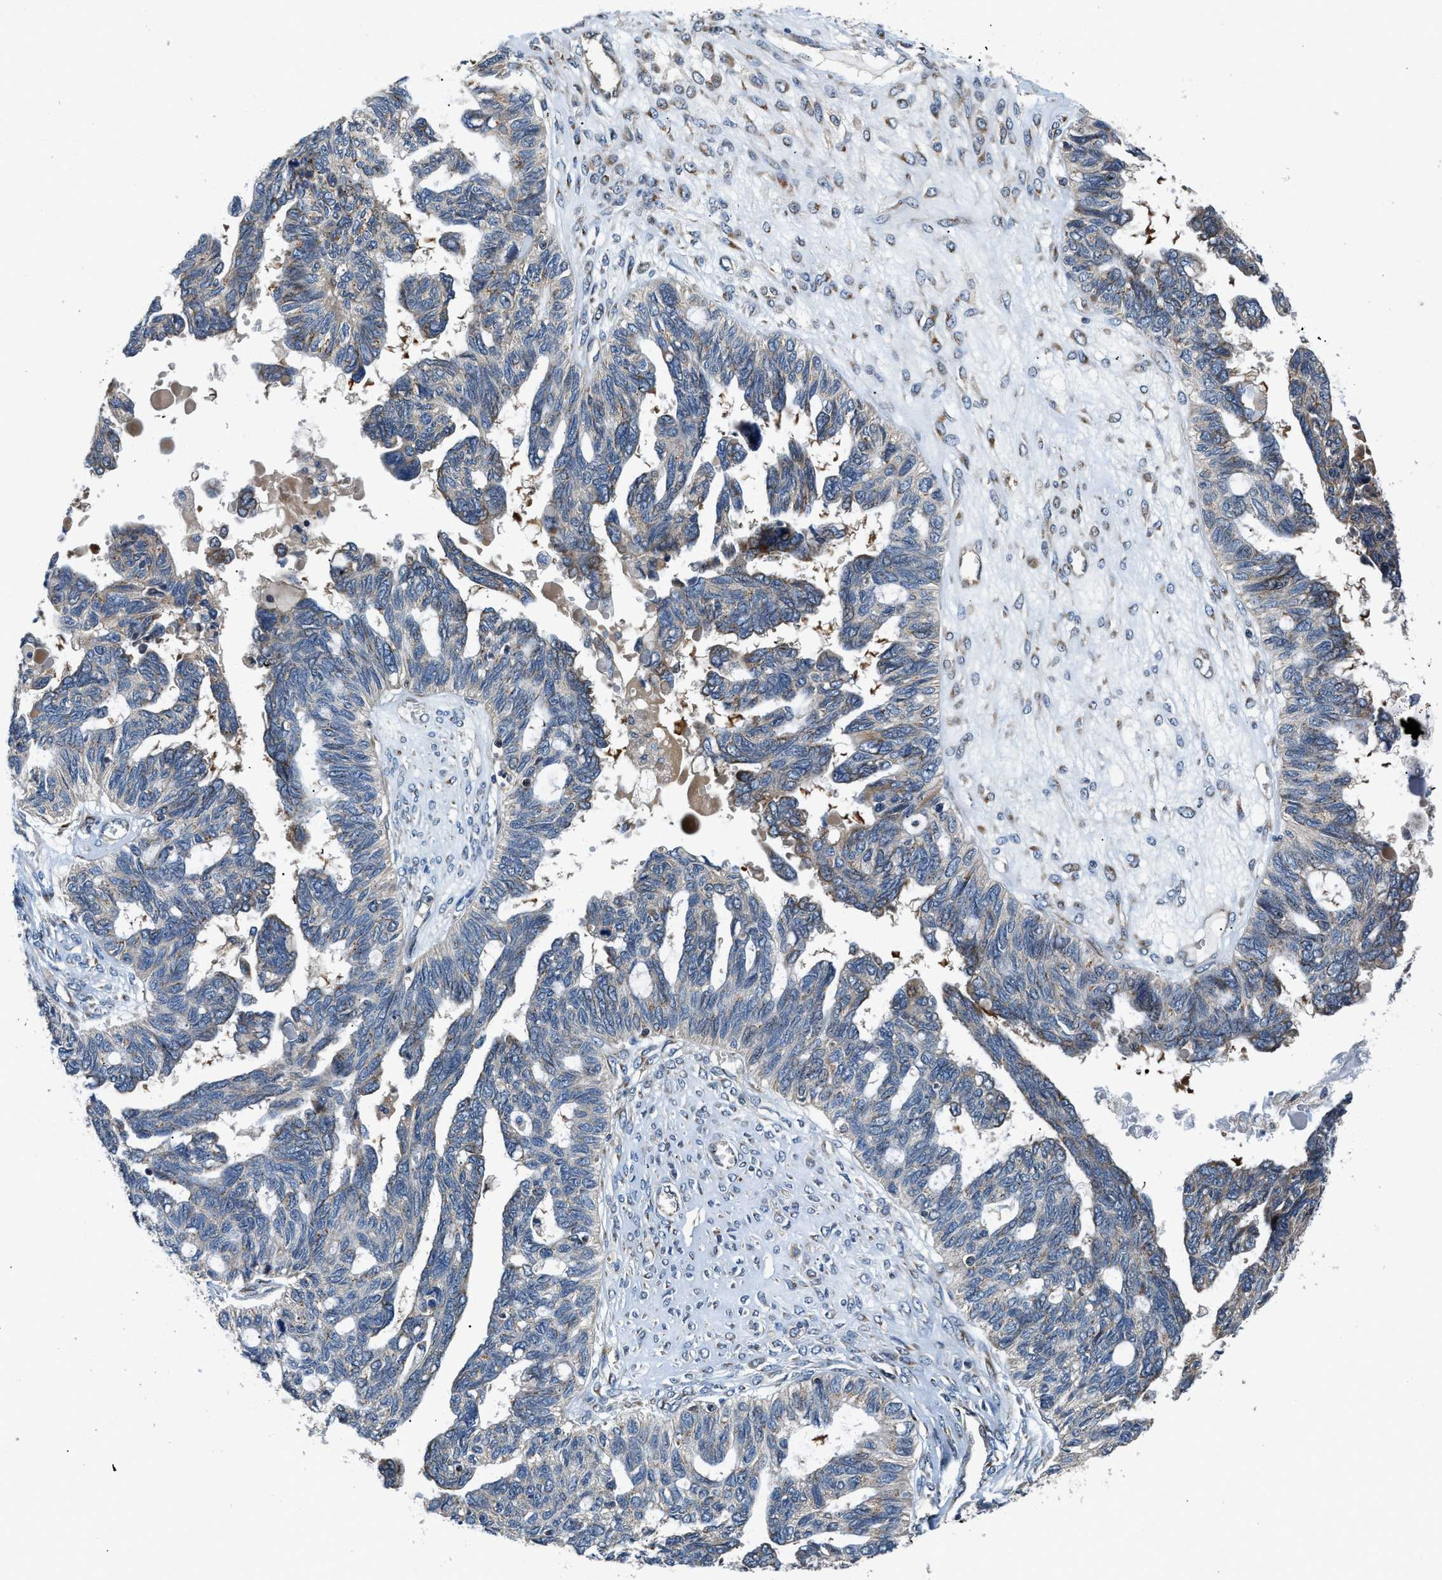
{"staining": {"intensity": "weak", "quantity": "<25%", "location": "cytoplasmic/membranous"}, "tissue": "ovarian cancer", "cell_type": "Tumor cells", "image_type": "cancer", "snomed": [{"axis": "morphology", "description": "Cystadenocarcinoma, serous, NOS"}, {"axis": "topography", "description": "Ovary"}], "caption": "The histopathology image shows no significant expression in tumor cells of ovarian cancer.", "gene": "FUT8", "patient": {"sex": "female", "age": 79}}